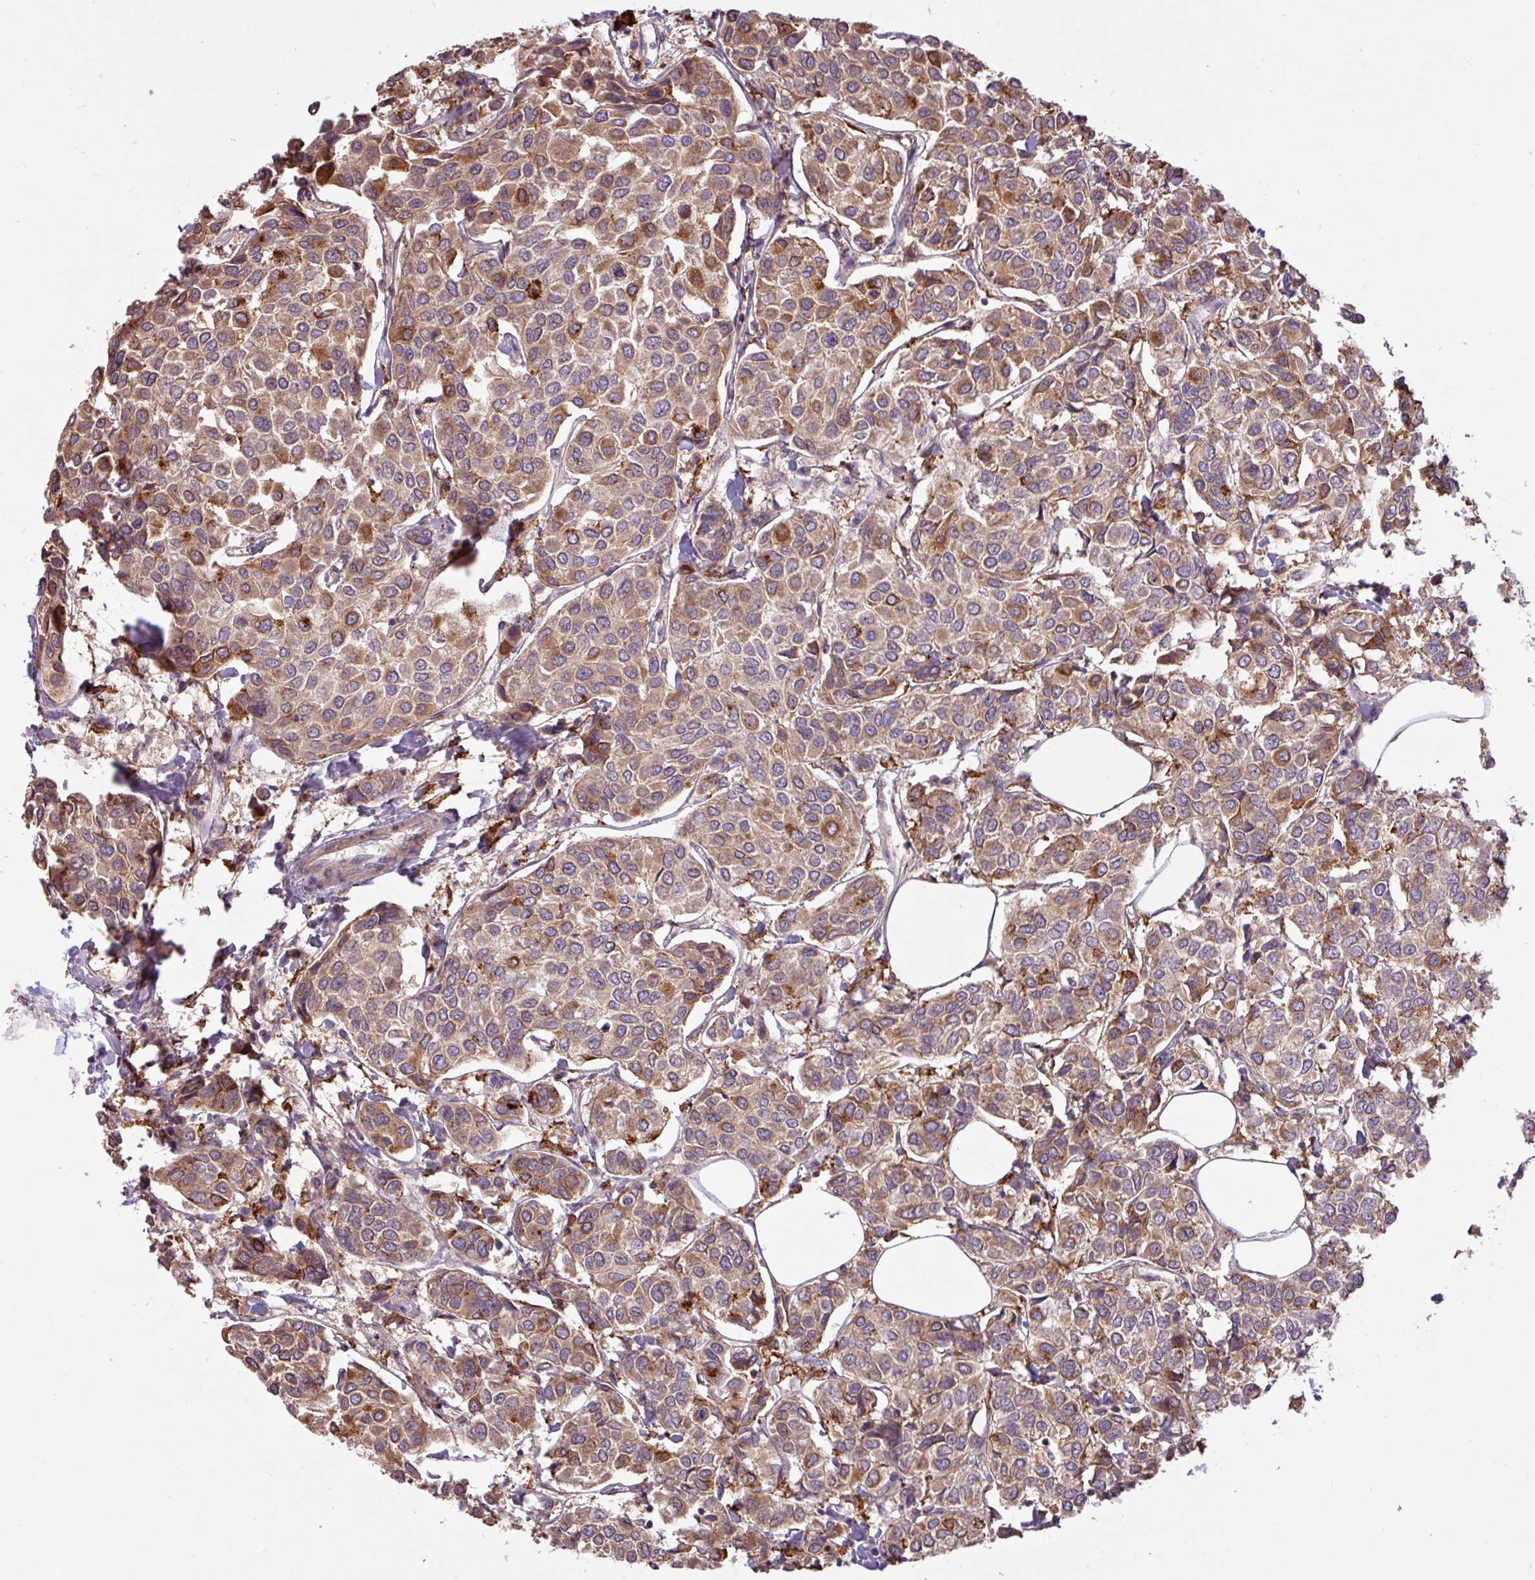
{"staining": {"intensity": "moderate", "quantity": "25%-75%", "location": "cytoplasmic/membranous"}, "tissue": "breast cancer", "cell_type": "Tumor cells", "image_type": "cancer", "snomed": [{"axis": "morphology", "description": "Duct carcinoma"}, {"axis": "topography", "description": "Breast"}], "caption": "DAB immunohistochemical staining of human breast intraductal carcinoma exhibits moderate cytoplasmic/membranous protein staining in about 25%-75% of tumor cells. (DAB (3,3'-diaminobenzidine) = brown stain, brightfield microscopy at high magnification).", "gene": "ARHGEF25", "patient": {"sex": "female", "age": 55}}